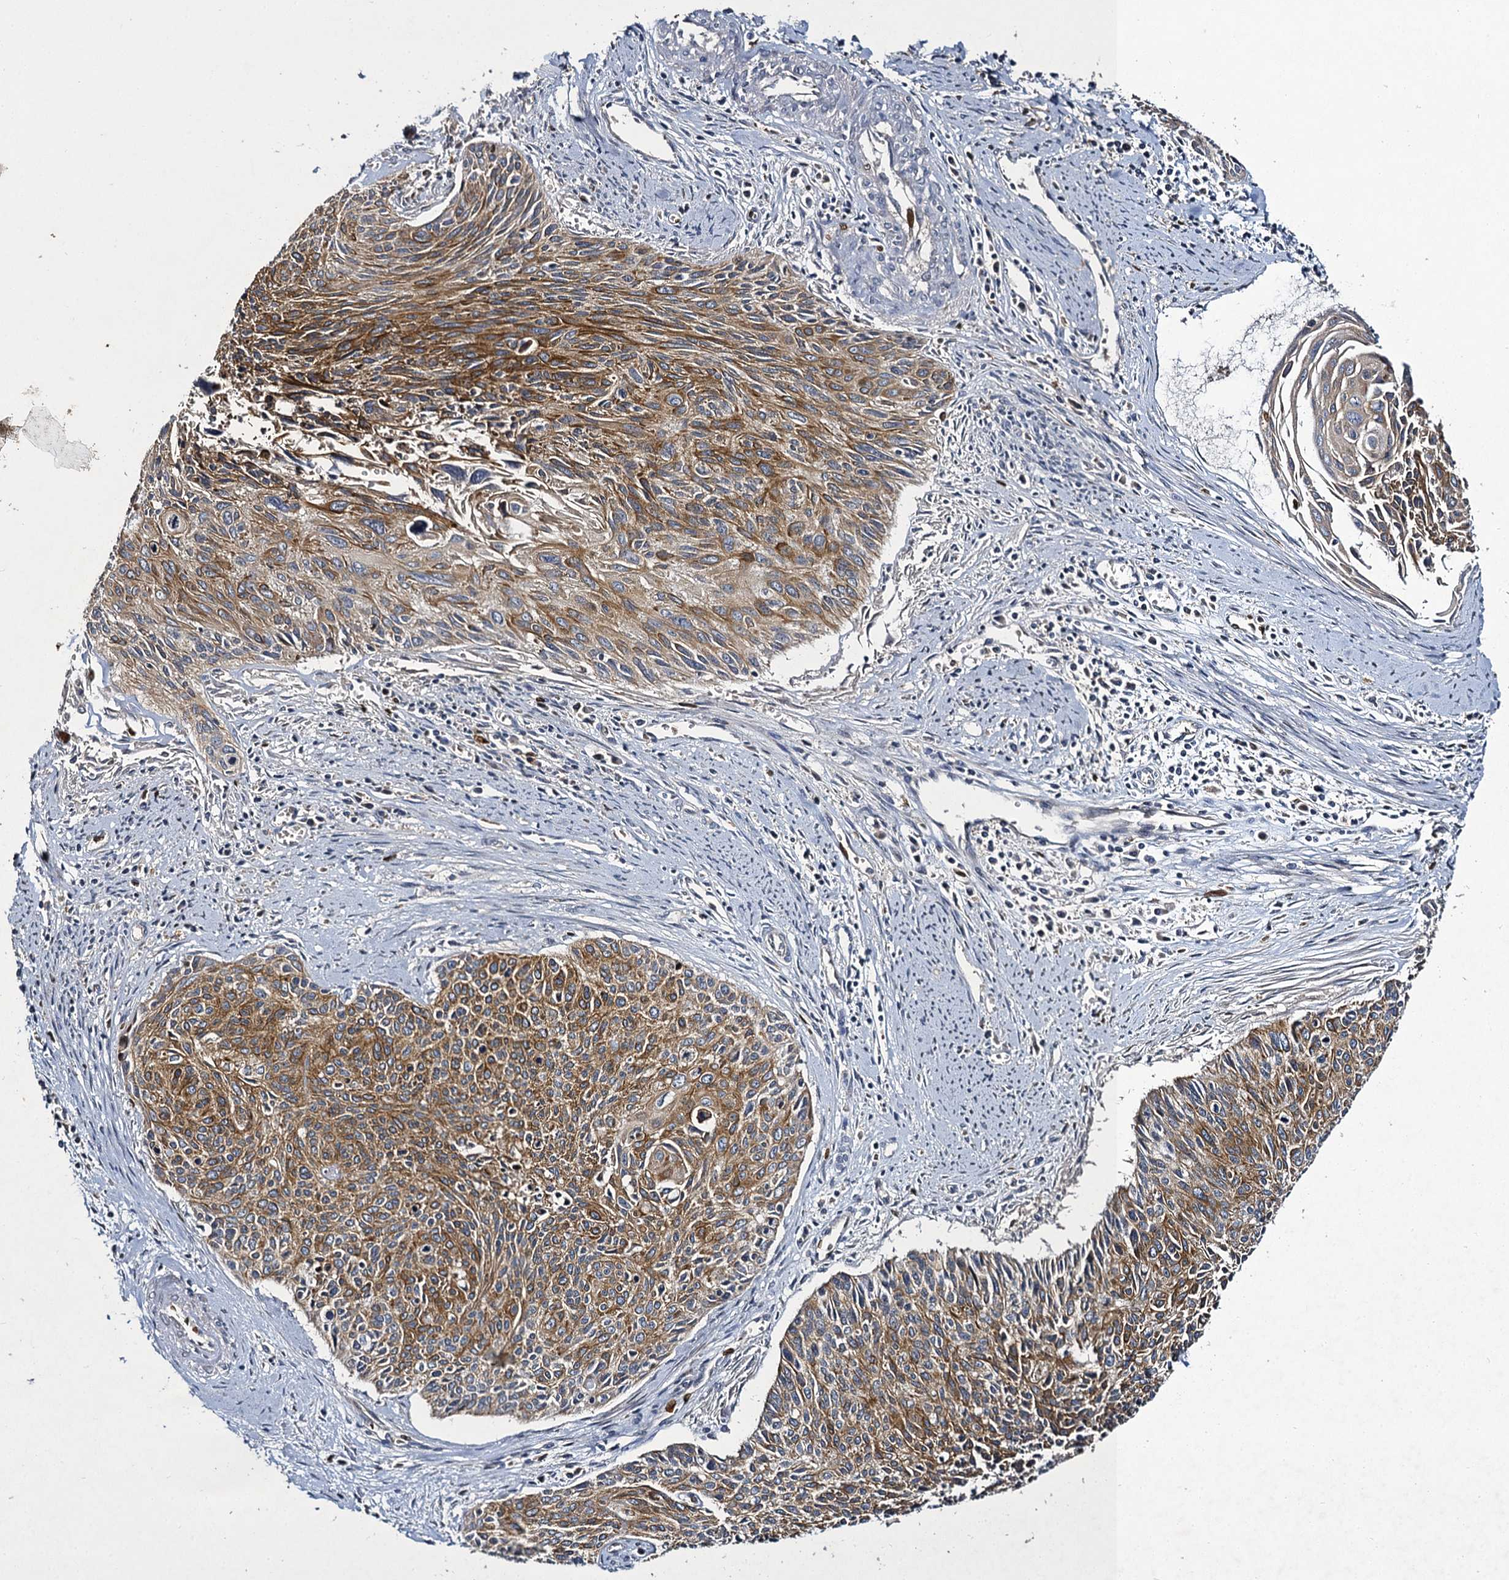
{"staining": {"intensity": "moderate", "quantity": ">75%", "location": "cytoplasmic/membranous"}, "tissue": "cervical cancer", "cell_type": "Tumor cells", "image_type": "cancer", "snomed": [{"axis": "morphology", "description": "Squamous cell carcinoma, NOS"}, {"axis": "topography", "description": "Cervix"}], "caption": "Moderate cytoplasmic/membranous positivity is identified in approximately >75% of tumor cells in cervical squamous cell carcinoma.", "gene": "SLC11A2", "patient": {"sex": "female", "age": 55}}